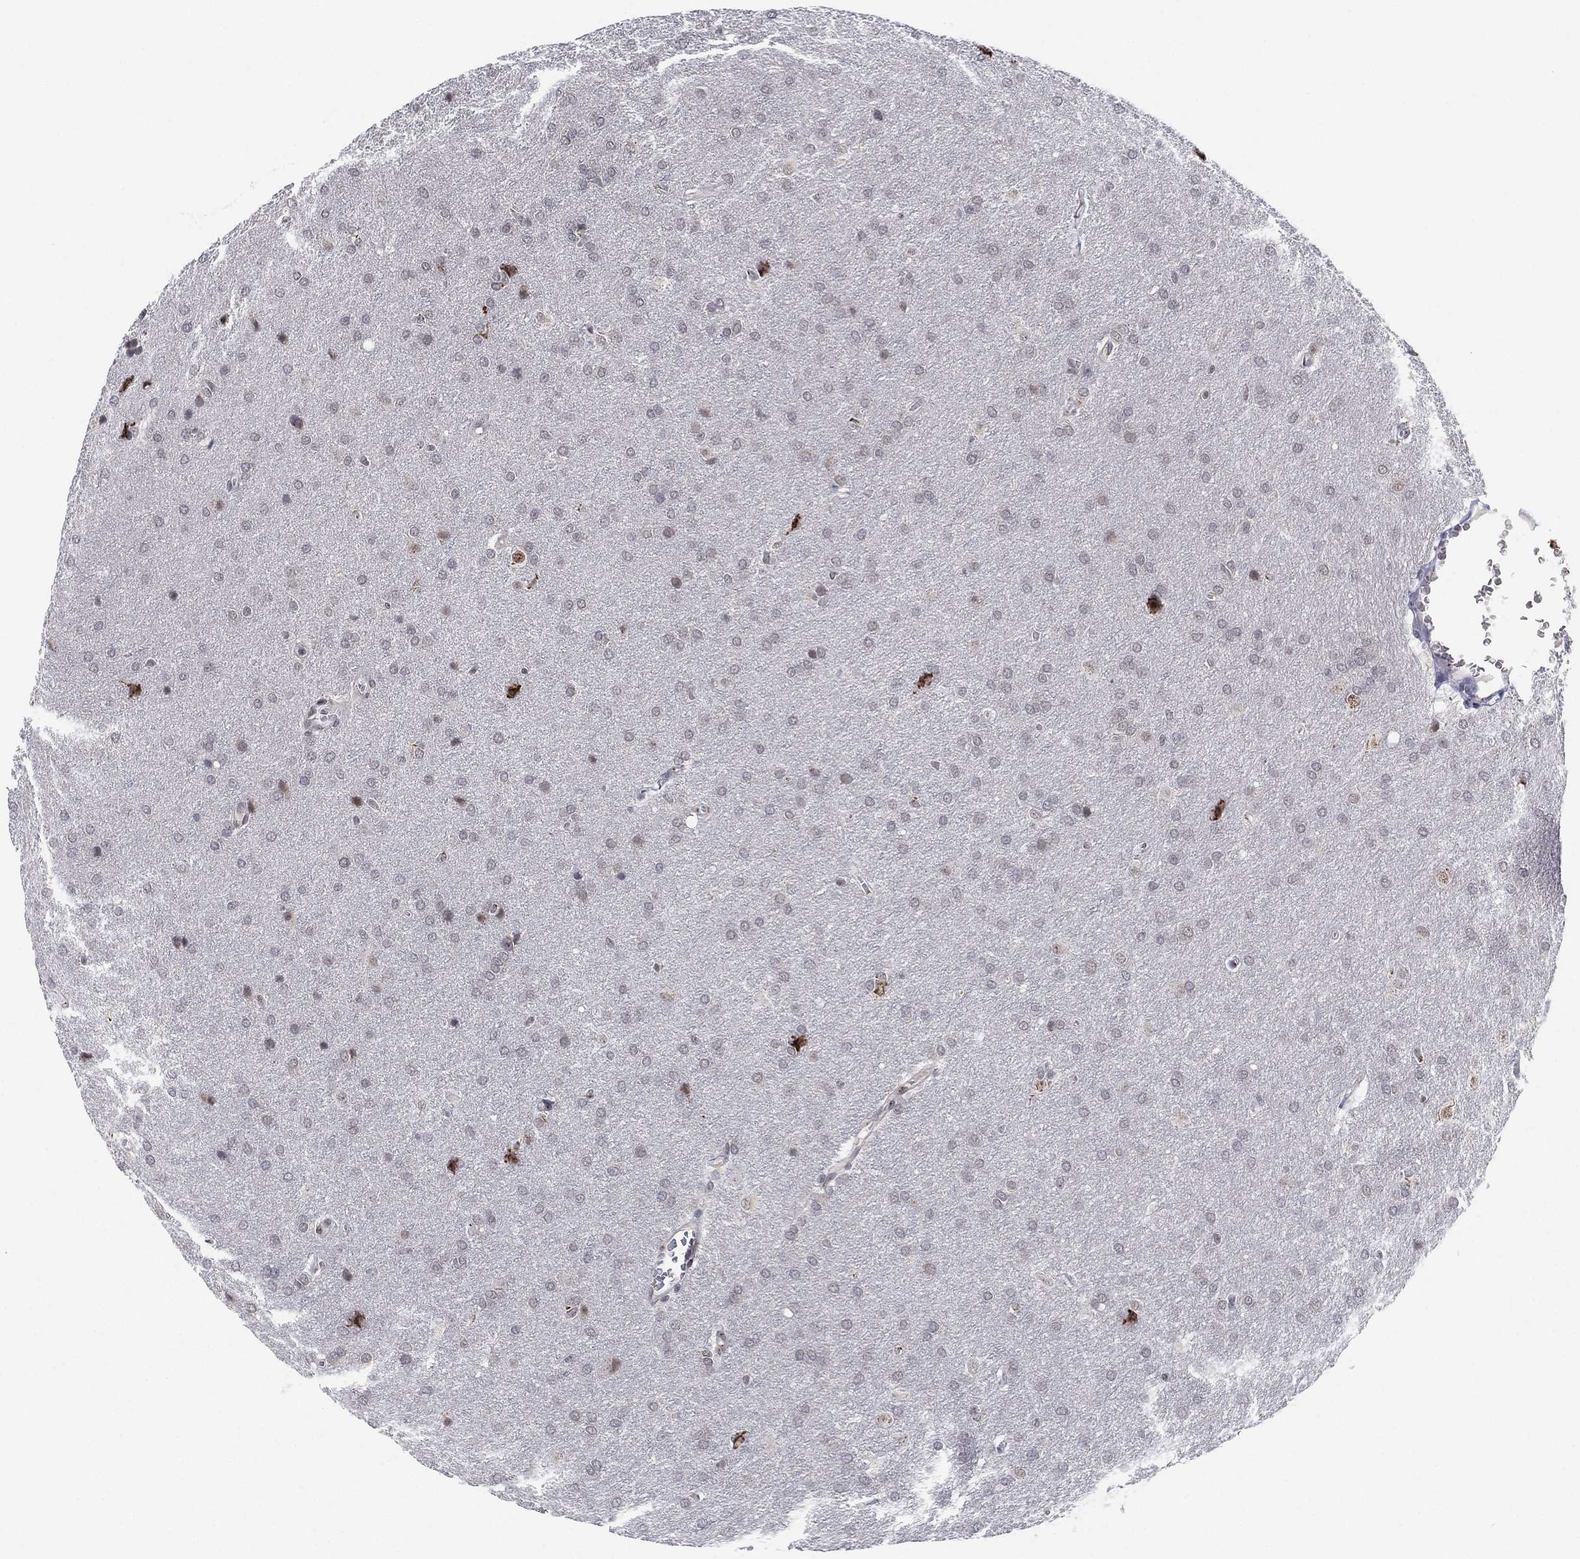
{"staining": {"intensity": "negative", "quantity": "none", "location": "none"}, "tissue": "glioma", "cell_type": "Tumor cells", "image_type": "cancer", "snomed": [{"axis": "morphology", "description": "Glioma, malignant, Low grade"}, {"axis": "topography", "description": "Brain"}], "caption": "DAB (3,3'-diaminobenzidine) immunohistochemical staining of malignant glioma (low-grade) shows no significant positivity in tumor cells.", "gene": "CD177", "patient": {"sex": "female", "age": 32}}